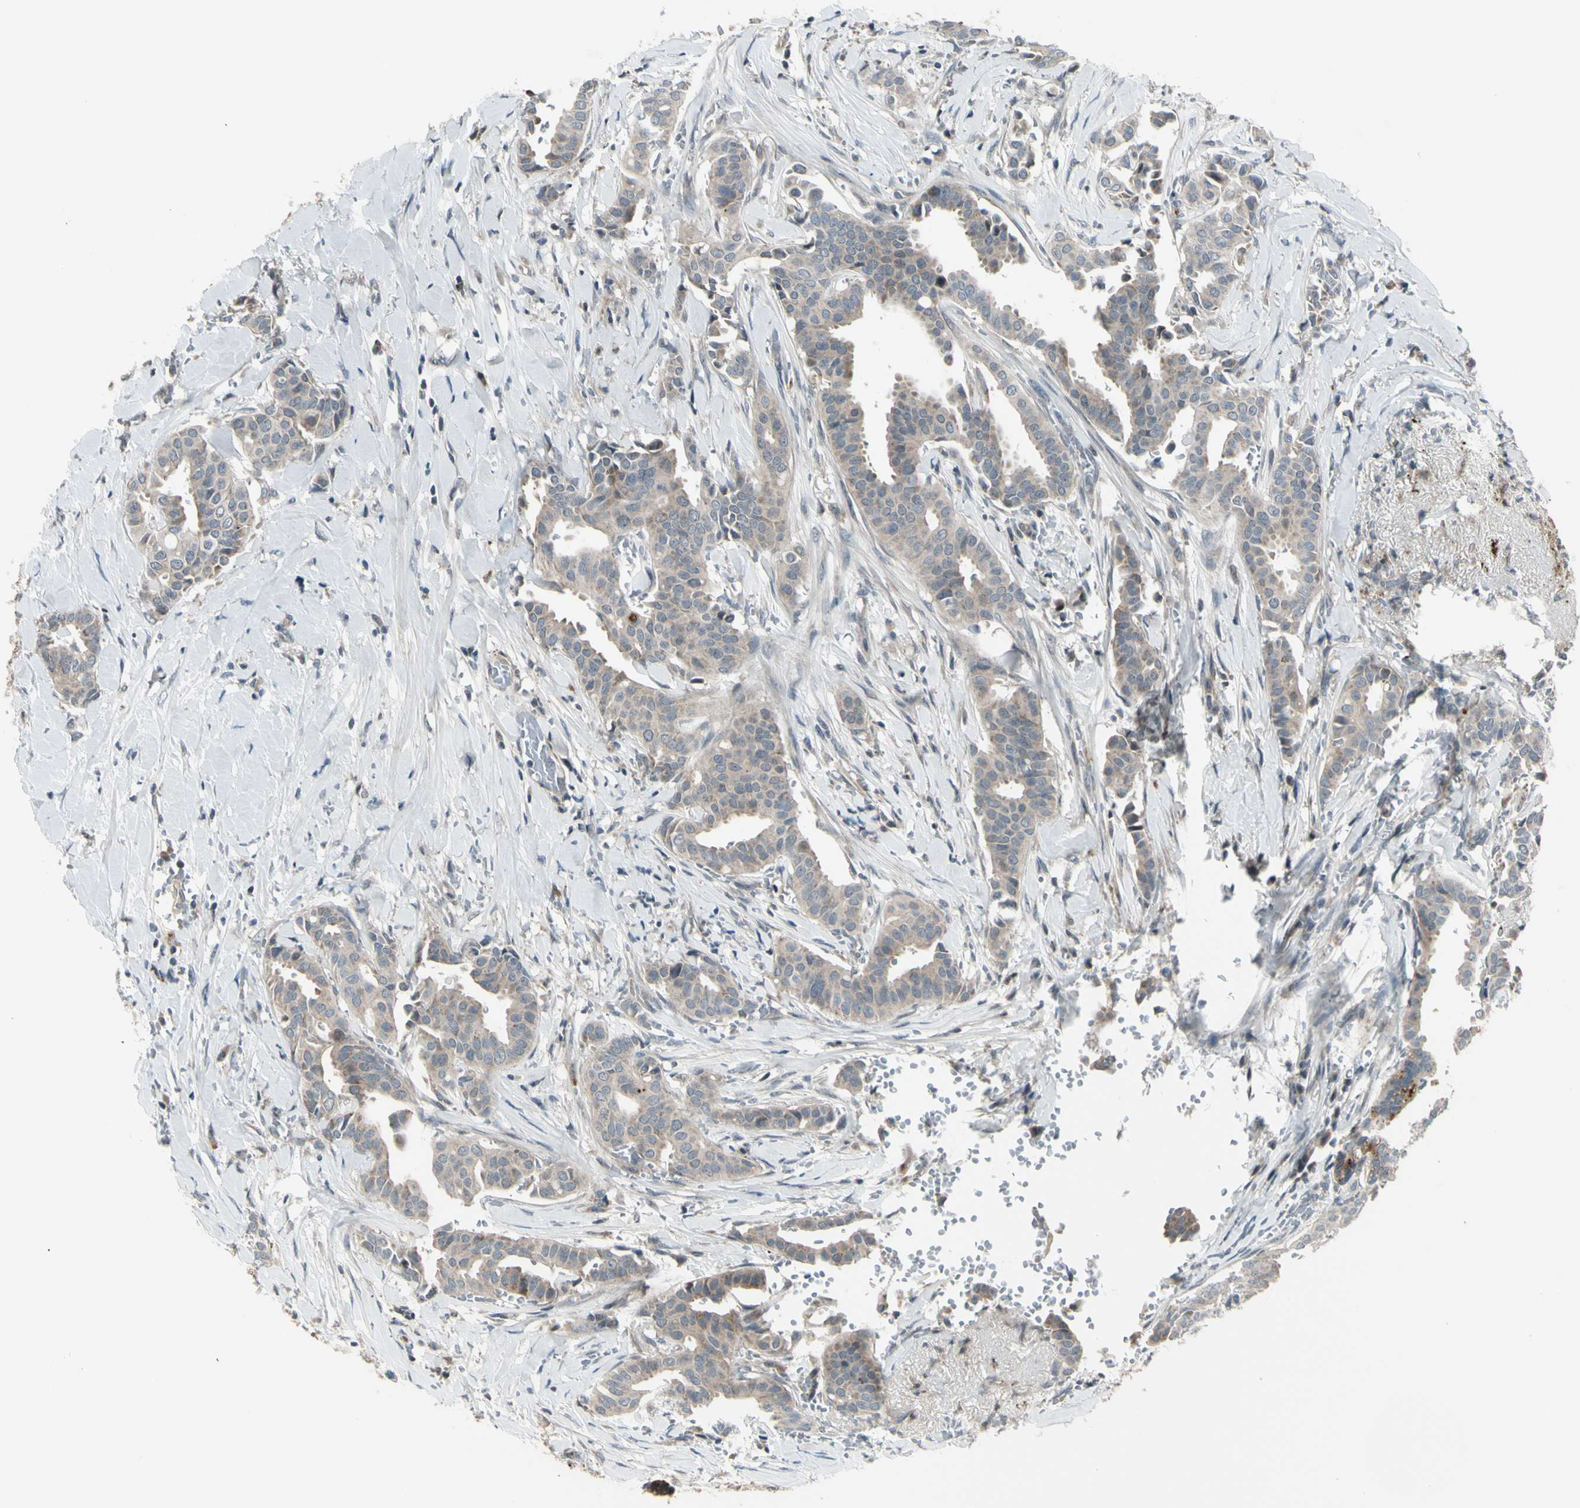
{"staining": {"intensity": "weak", "quantity": ">75%", "location": "cytoplasmic/membranous"}, "tissue": "head and neck cancer", "cell_type": "Tumor cells", "image_type": "cancer", "snomed": [{"axis": "morphology", "description": "Adenocarcinoma, NOS"}, {"axis": "topography", "description": "Salivary gland"}, {"axis": "topography", "description": "Head-Neck"}], "caption": "Protein staining shows weak cytoplasmic/membranous positivity in about >75% of tumor cells in head and neck cancer.", "gene": "OSTM1", "patient": {"sex": "female", "age": 59}}